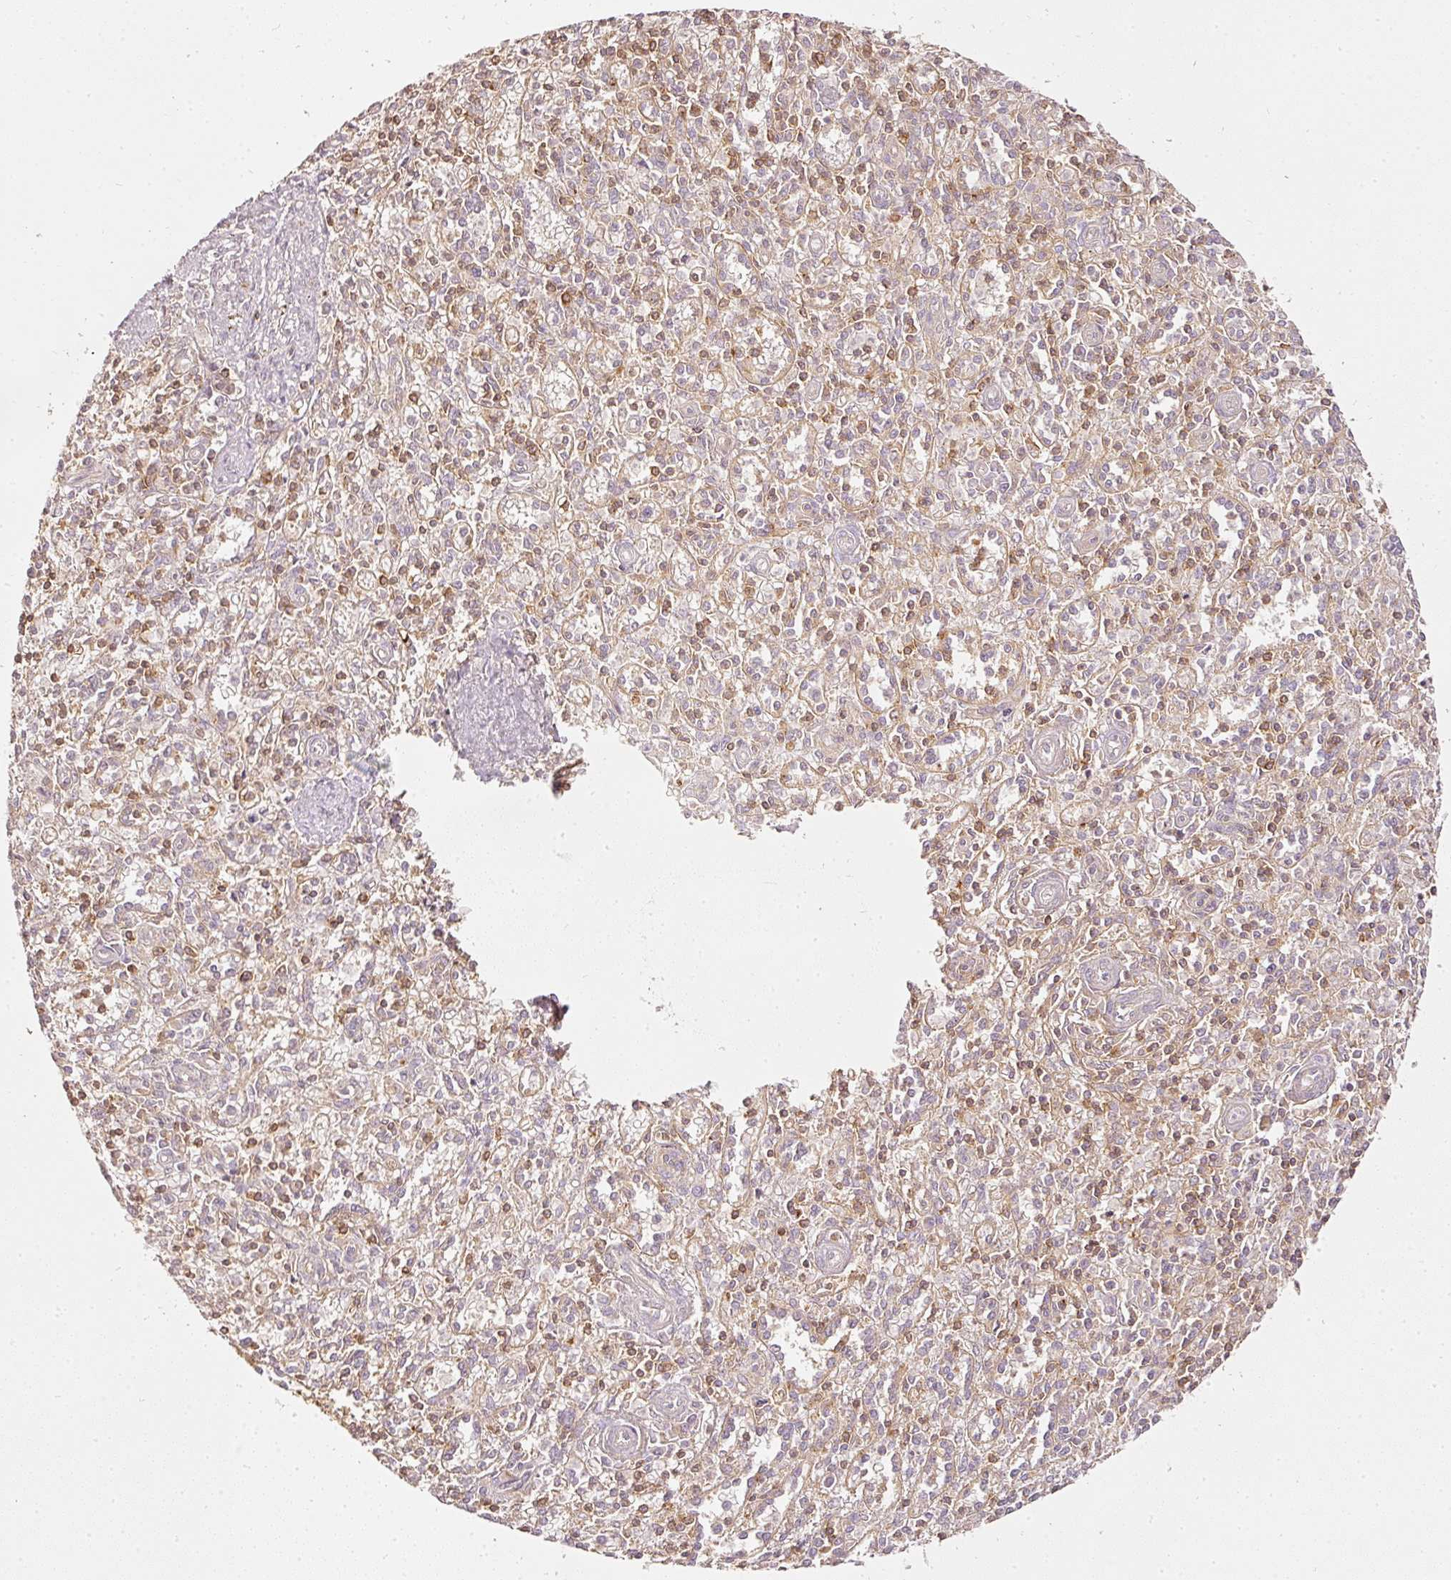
{"staining": {"intensity": "moderate", "quantity": "25%-75%", "location": "cytoplasmic/membranous"}, "tissue": "spleen", "cell_type": "Cells in red pulp", "image_type": "normal", "snomed": [{"axis": "morphology", "description": "Normal tissue, NOS"}, {"axis": "topography", "description": "Spleen"}], "caption": "Immunohistochemistry photomicrograph of unremarkable spleen stained for a protein (brown), which exhibits medium levels of moderate cytoplasmic/membranous positivity in about 25%-75% of cells in red pulp.", "gene": "EVL", "patient": {"sex": "female", "age": 70}}